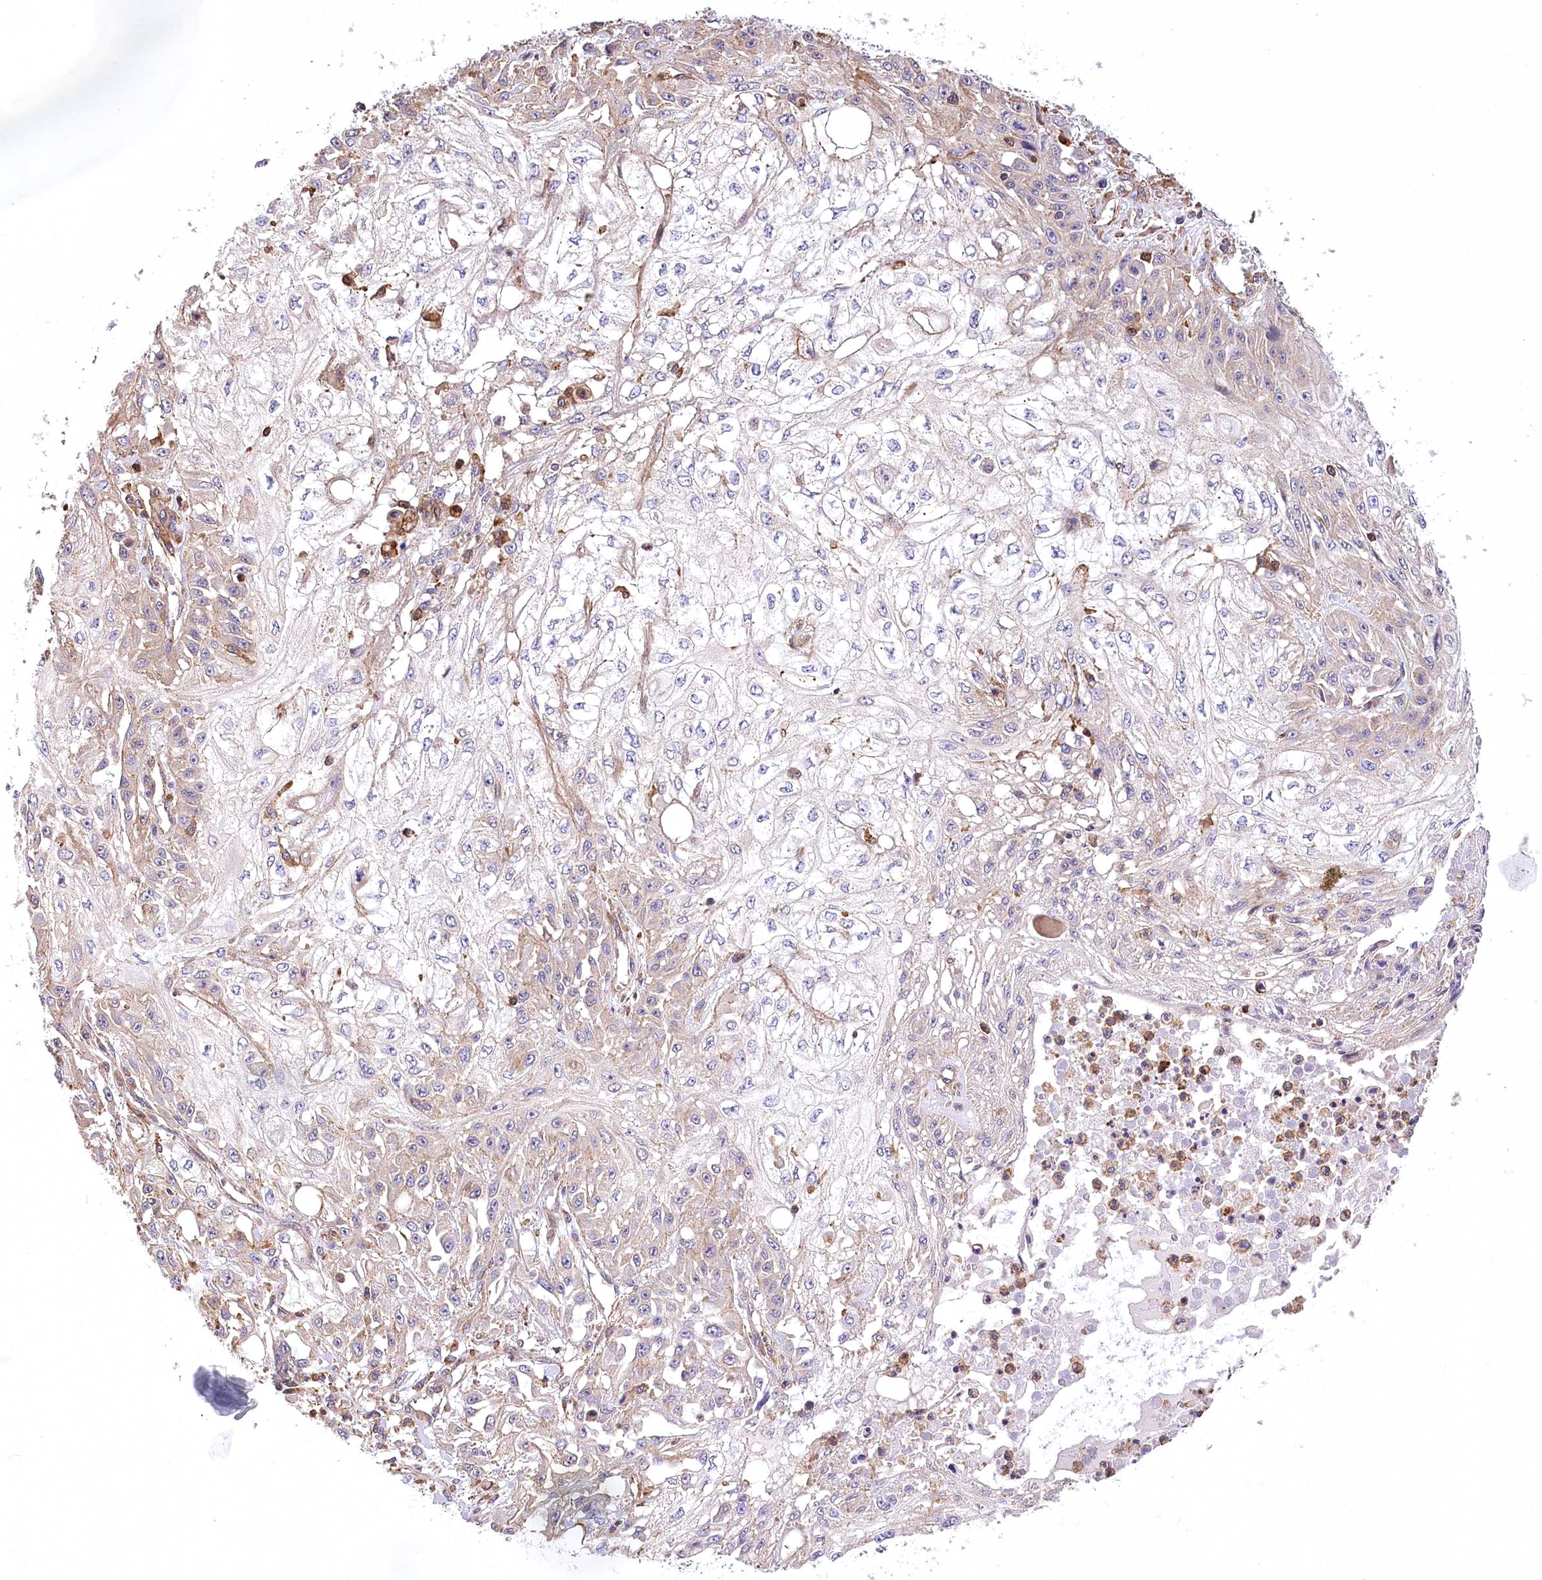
{"staining": {"intensity": "negative", "quantity": "none", "location": "none"}, "tissue": "skin cancer", "cell_type": "Tumor cells", "image_type": "cancer", "snomed": [{"axis": "morphology", "description": "Squamous cell carcinoma, NOS"}, {"axis": "morphology", "description": "Squamous cell carcinoma, metastatic, NOS"}, {"axis": "topography", "description": "Skin"}, {"axis": "topography", "description": "Lymph node"}], "caption": "IHC of metastatic squamous cell carcinoma (skin) exhibits no positivity in tumor cells. (Immunohistochemistry, brightfield microscopy, high magnification).", "gene": "DPP3", "patient": {"sex": "male", "age": 75}}